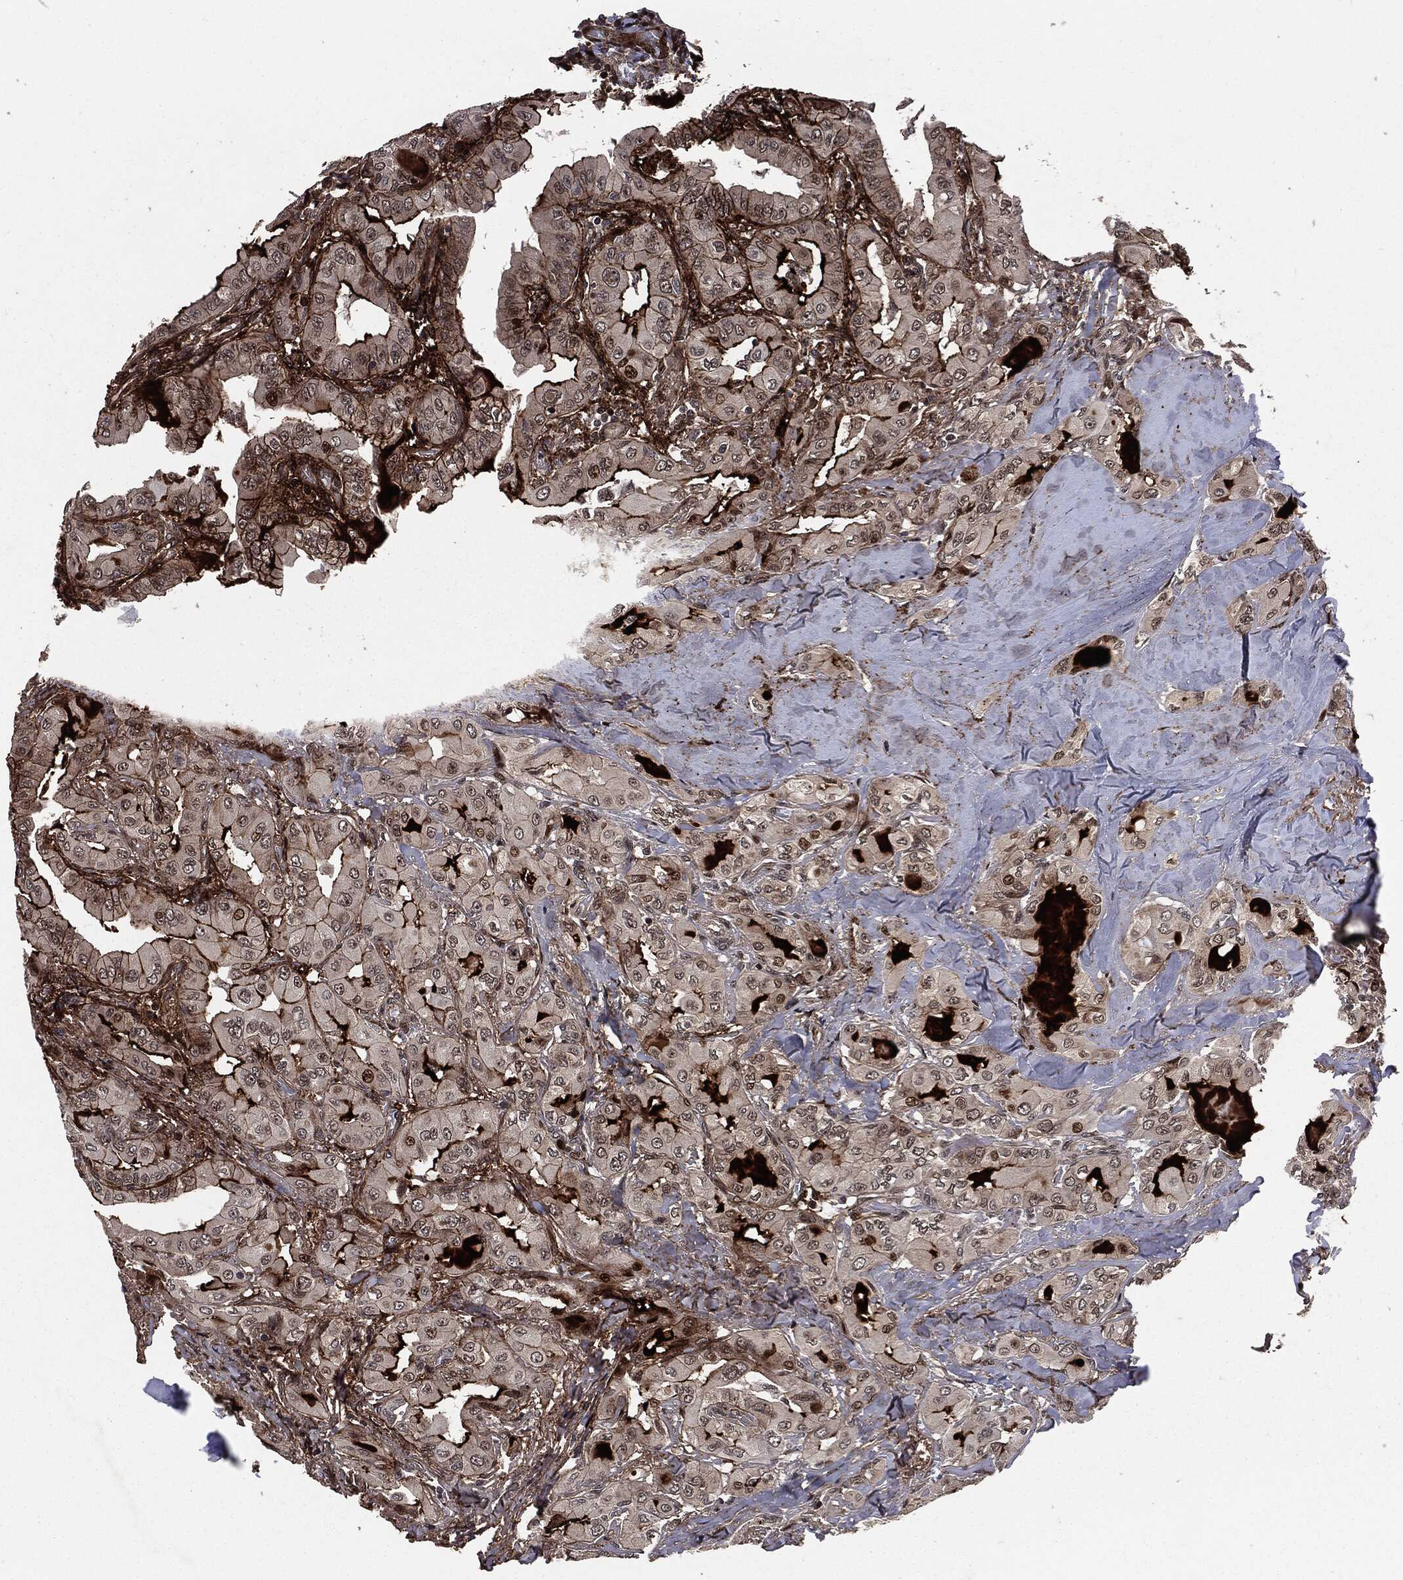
{"staining": {"intensity": "moderate", "quantity": "<25%", "location": "nuclear"}, "tissue": "thyroid cancer", "cell_type": "Tumor cells", "image_type": "cancer", "snomed": [{"axis": "morphology", "description": "Normal tissue, NOS"}, {"axis": "morphology", "description": "Papillary adenocarcinoma, NOS"}, {"axis": "topography", "description": "Thyroid gland"}], "caption": "High-magnification brightfield microscopy of papillary adenocarcinoma (thyroid) stained with DAB (3,3'-diaminobenzidine) (brown) and counterstained with hematoxylin (blue). tumor cells exhibit moderate nuclear positivity is seen in approximately<25% of cells.", "gene": "SMAD4", "patient": {"sex": "female", "age": 66}}